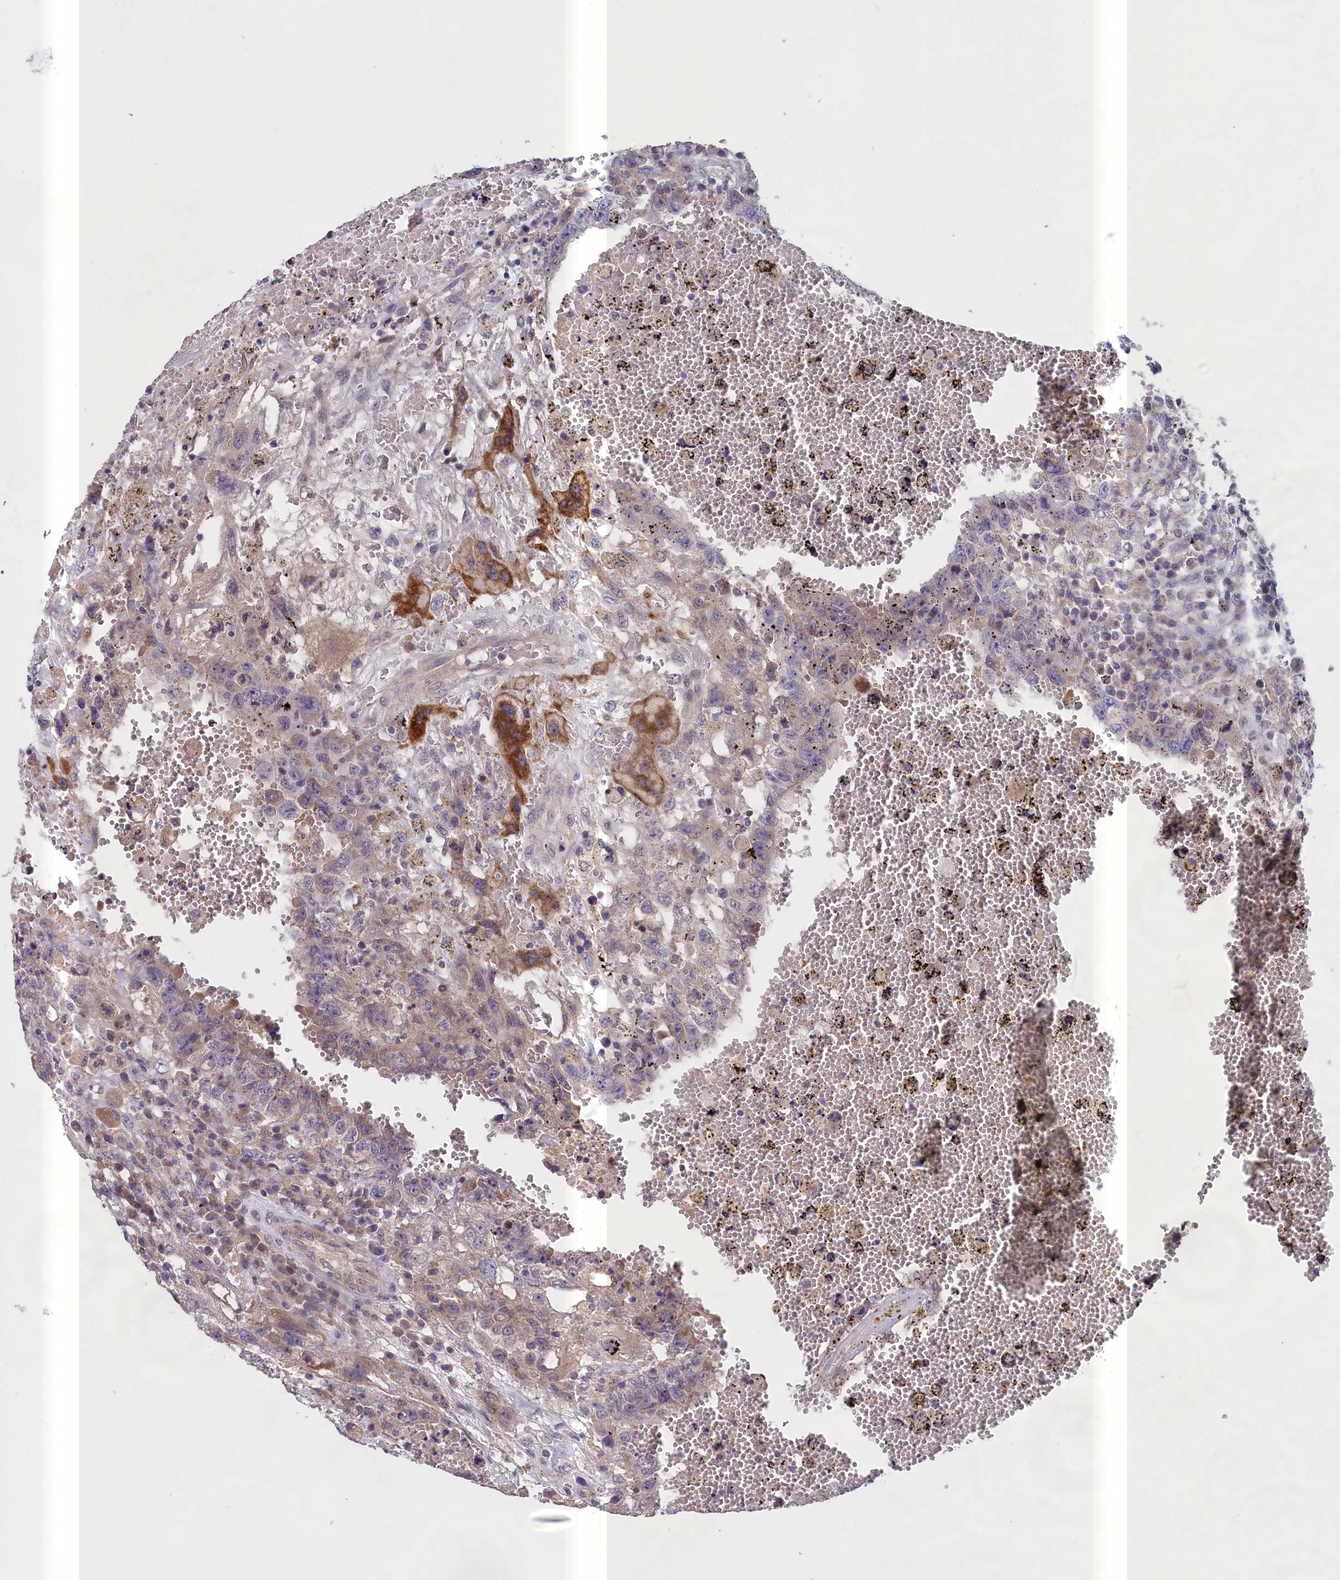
{"staining": {"intensity": "weak", "quantity": "<25%", "location": "cytoplasmic/membranous"}, "tissue": "testis cancer", "cell_type": "Tumor cells", "image_type": "cancer", "snomed": [{"axis": "morphology", "description": "Carcinoma, Embryonal, NOS"}, {"axis": "topography", "description": "Testis"}], "caption": "Tumor cells are negative for protein expression in human testis cancer.", "gene": "IGFALS", "patient": {"sex": "male", "age": 26}}